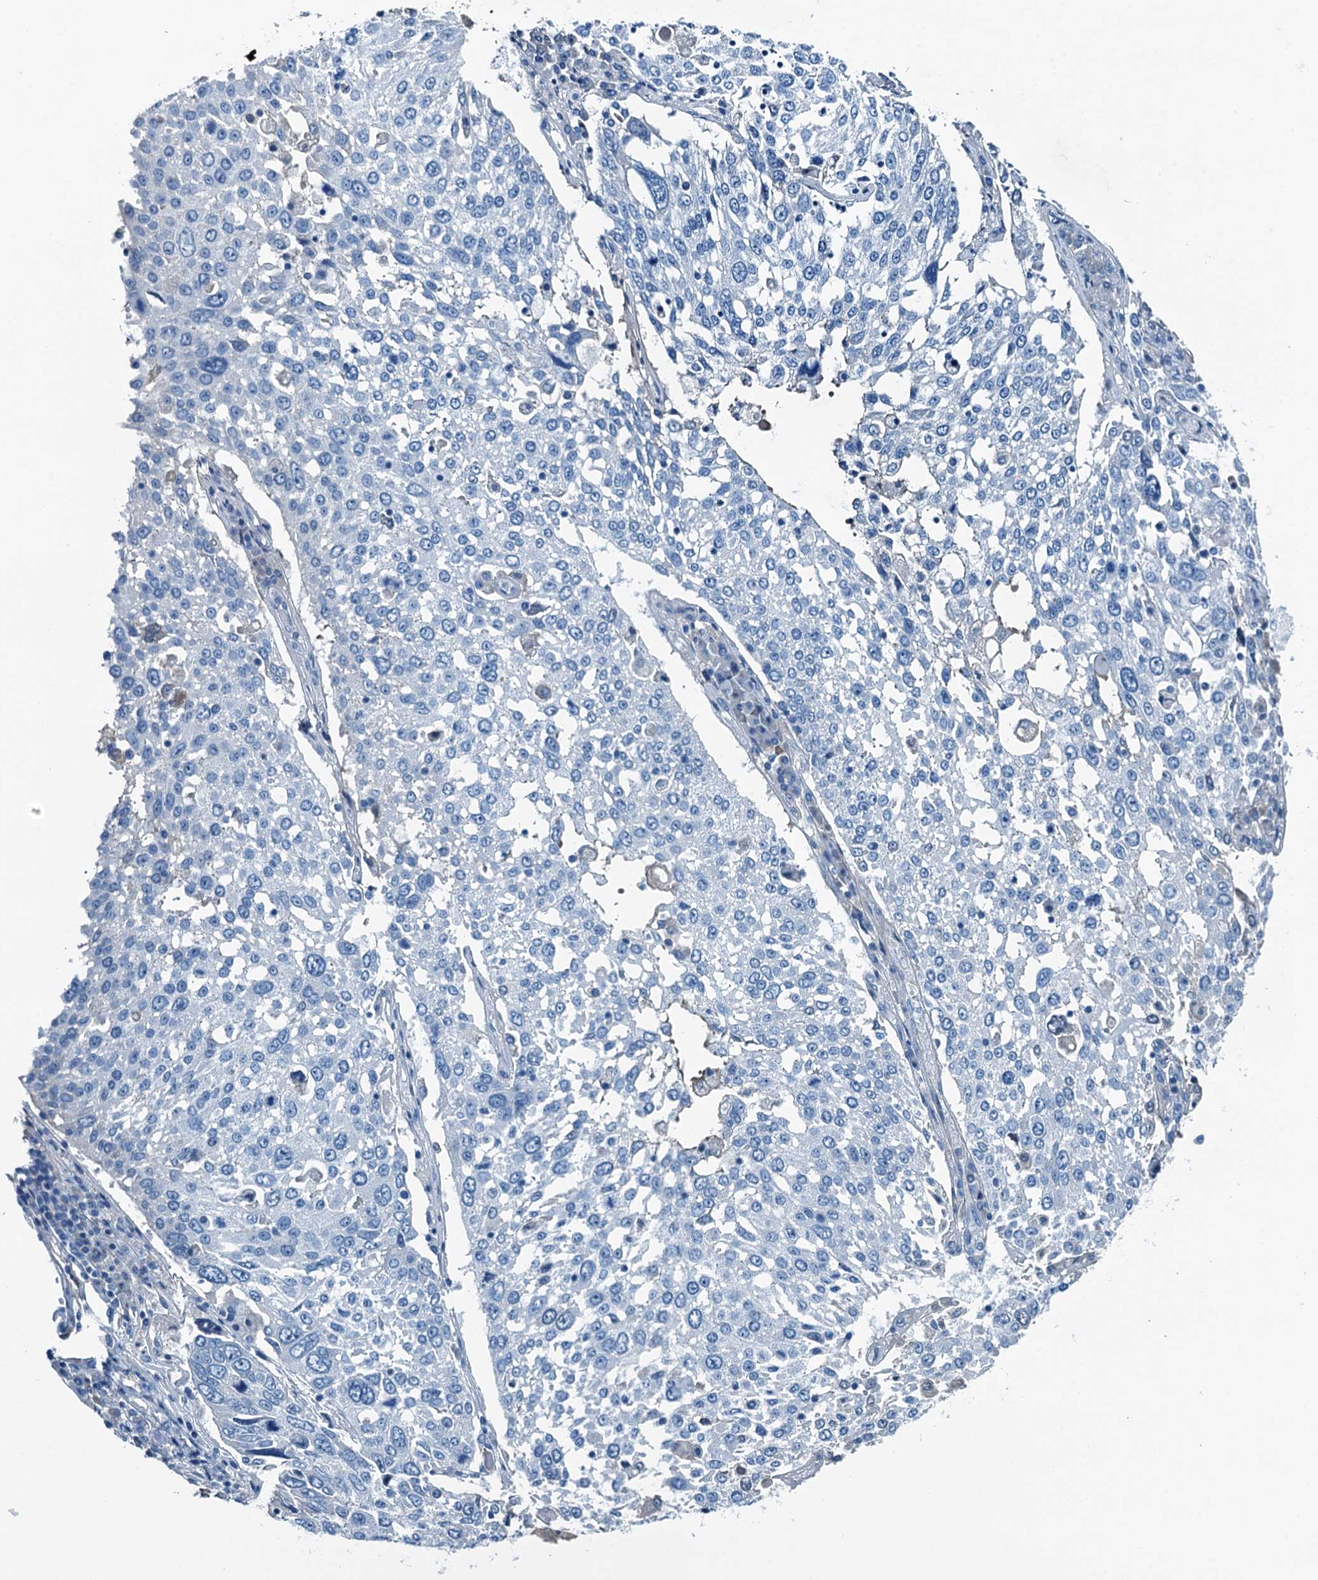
{"staining": {"intensity": "negative", "quantity": "none", "location": "none"}, "tissue": "lung cancer", "cell_type": "Tumor cells", "image_type": "cancer", "snomed": [{"axis": "morphology", "description": "Squamous cell carcinoma, NOS"}, {"axis": "topography", "description": "Lung"}], "caption": "High magnification brightfield microscopy of lung cancer stained with DAB (3,3'-diaminobenzidine) (brown) and counterstained with hematoxylin (blue): tumor cells show no significant staining.", "gene": "RAB3IL1", "patient": {"sex": "male", "age": 65}}